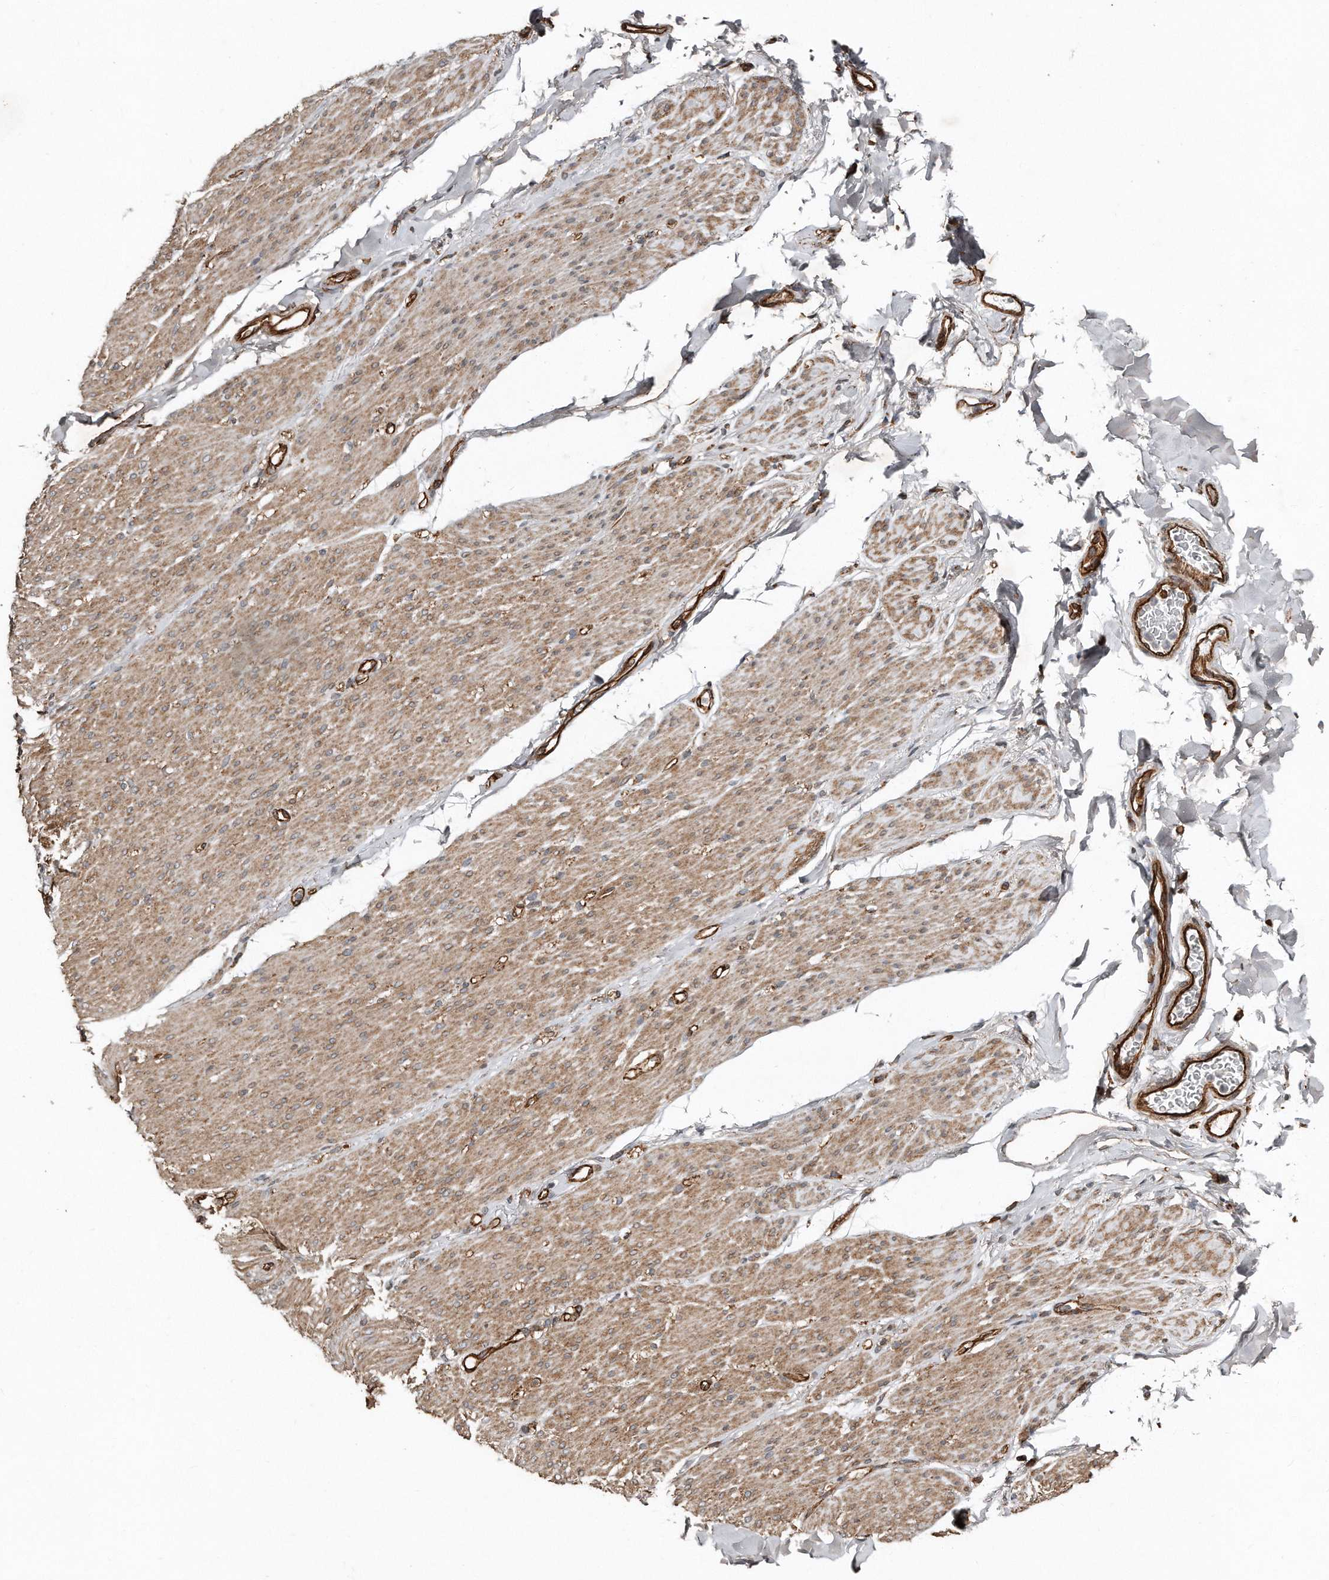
{"staining": {"intensity": "moderate", "quantity": ">75%", "location": "cytoplasmic/membranous"}, "tissue": "smooth muscle", "cell_type": "Smooth muscle cells", "image_type": "normal", "snomed": [{"axis": "morphology", "description": "Normal tissue, NOS"}, {"axis": "topography", "description": "Colon"}, {"axis": "topography", "description": "Peripheral nerve tissue"}], "caption": "An immunohistochemistry micrograph of benign tissue is shown. Protein staining in brown shows moderate cytoplasmic/membranous positivity in smooth muscle within smooth muscle cells.", "gene": "SNAP47", "patient": {"sex": "female", "age": 61}}